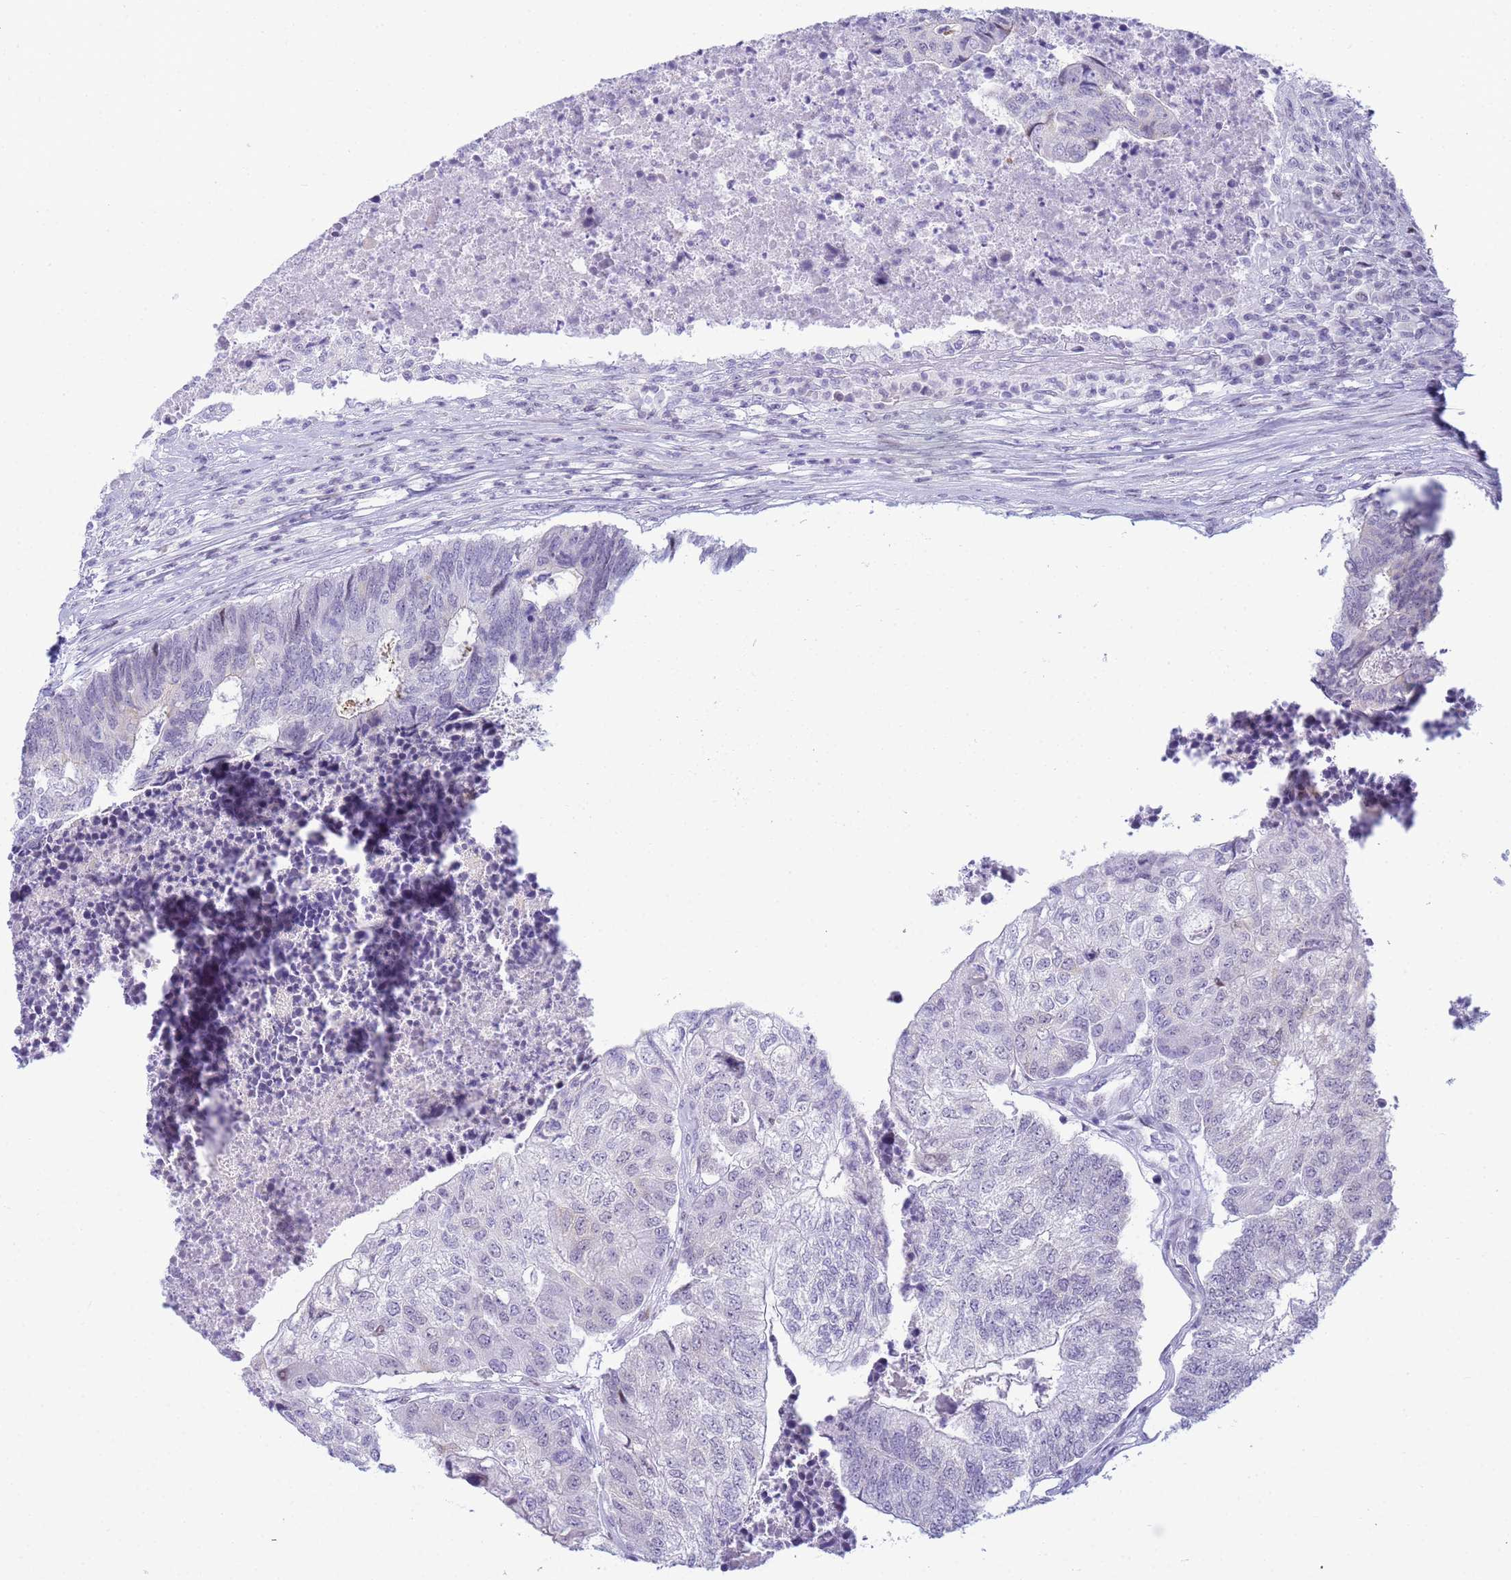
{"staining": {"intensity": "negative", "quantity": "none", "location": "none"}, "tissue": "colorectal cancer", "cell_type": "Tumor cells", "image_type": "cancer", "snomed": [{"axis": "morphology", "description": "Adenocarcinoma, NOS"}, {"axis": "topography", "description": "Colon"}], "caption": "A photomicrograph of human colorectal adenocarcinoma is negative for staining in tumor cells.", "gene": "SNX20", "patient": {"sex": "female", "age": 67}}